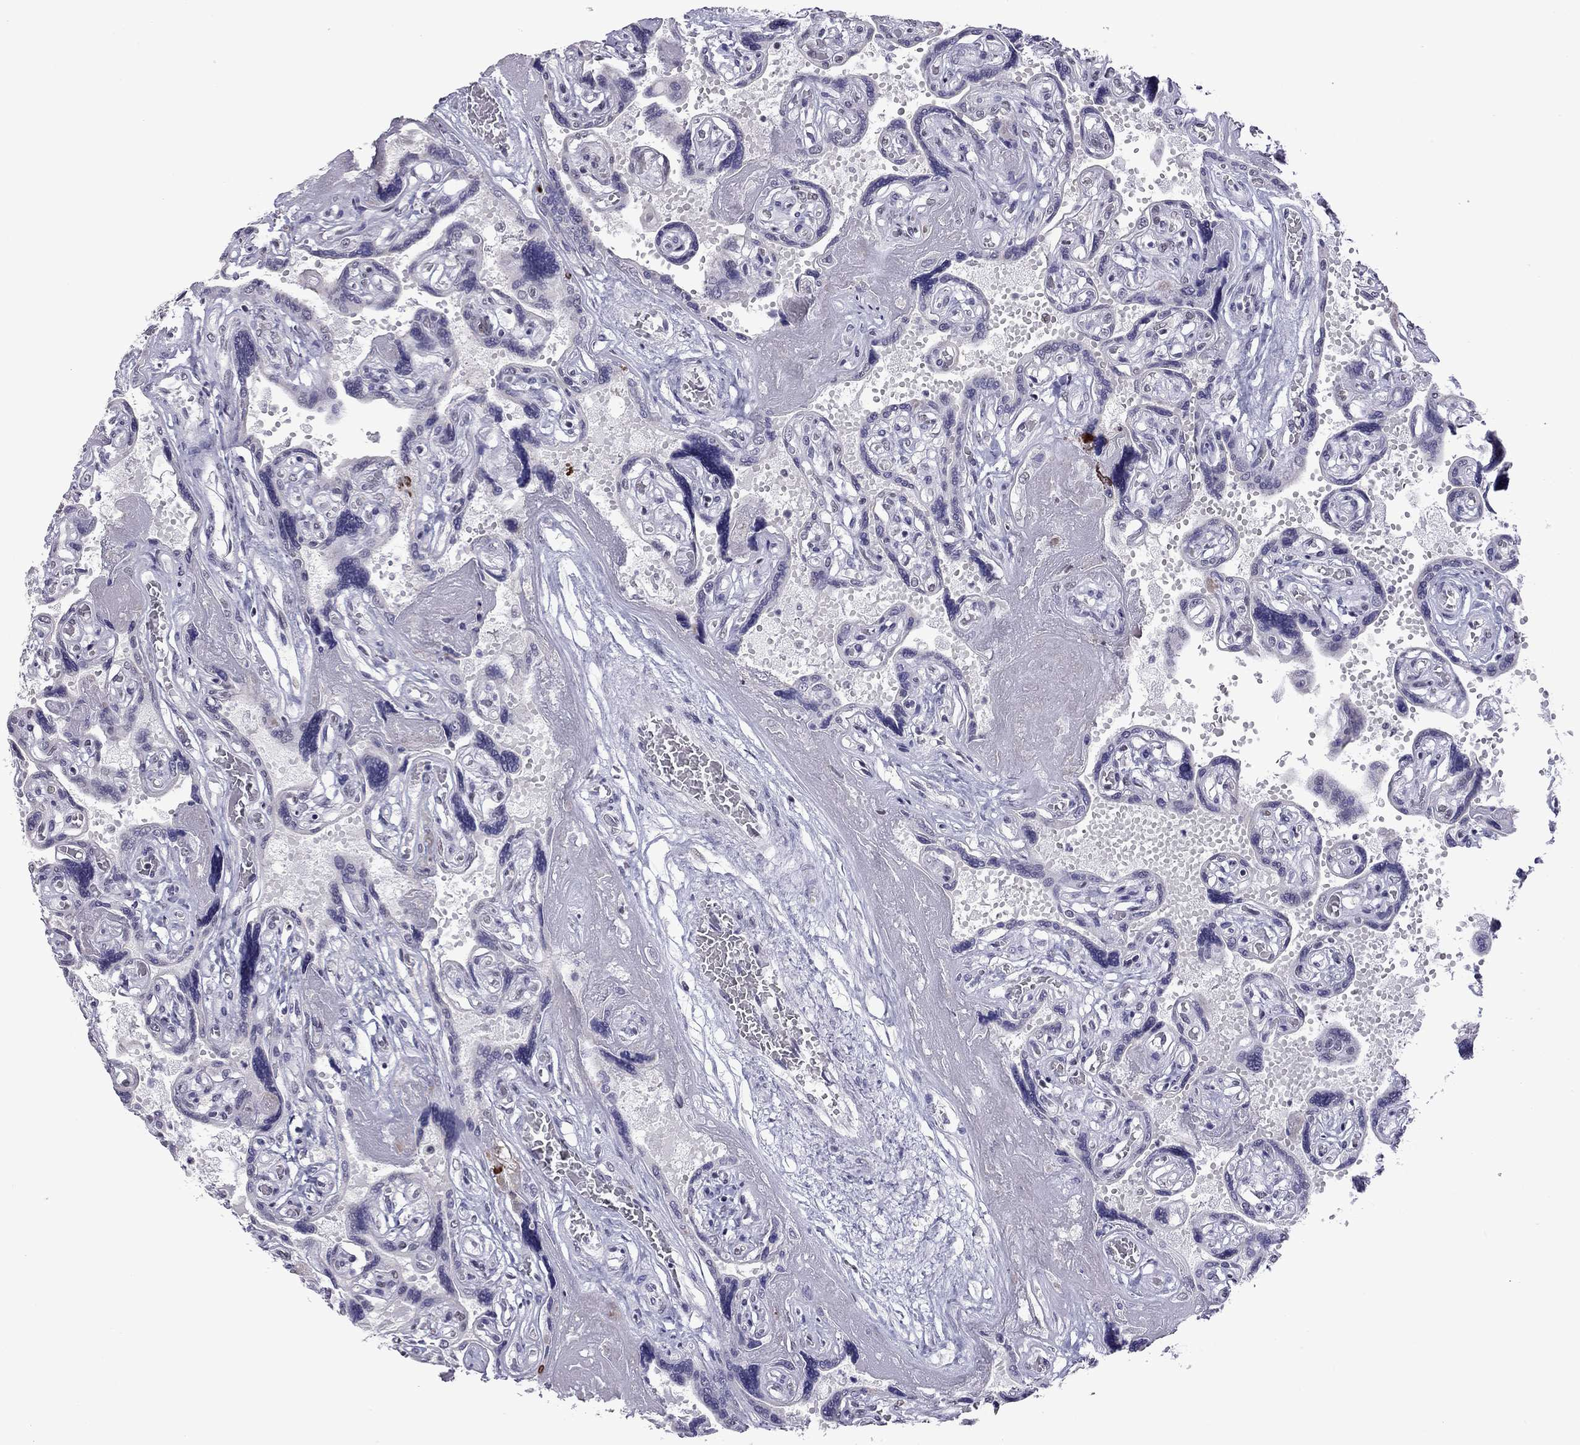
{"staining": {"intensity": "moderate", "quantity": "<25%", "location": "nuclear"}, "tissue": "placenta", "cell_type": "Decidual cells", "image_type": "normal", "snomed": [{"axis": "morphology", "description": "Normal tissue, NOS"}, {"axis": "topography", "description": "Placenta"}], "caption": "Immunohistochemical staining of benign placenta demonstrates <25% levels of moderate nuclear protein expression in approximately <25% of decidual cells. Ihc stains the protein of interest in brown and the nuclei are stained blue.", "gene": "PPP1R3A", "patient": {"sex": "female", "age": 32}}